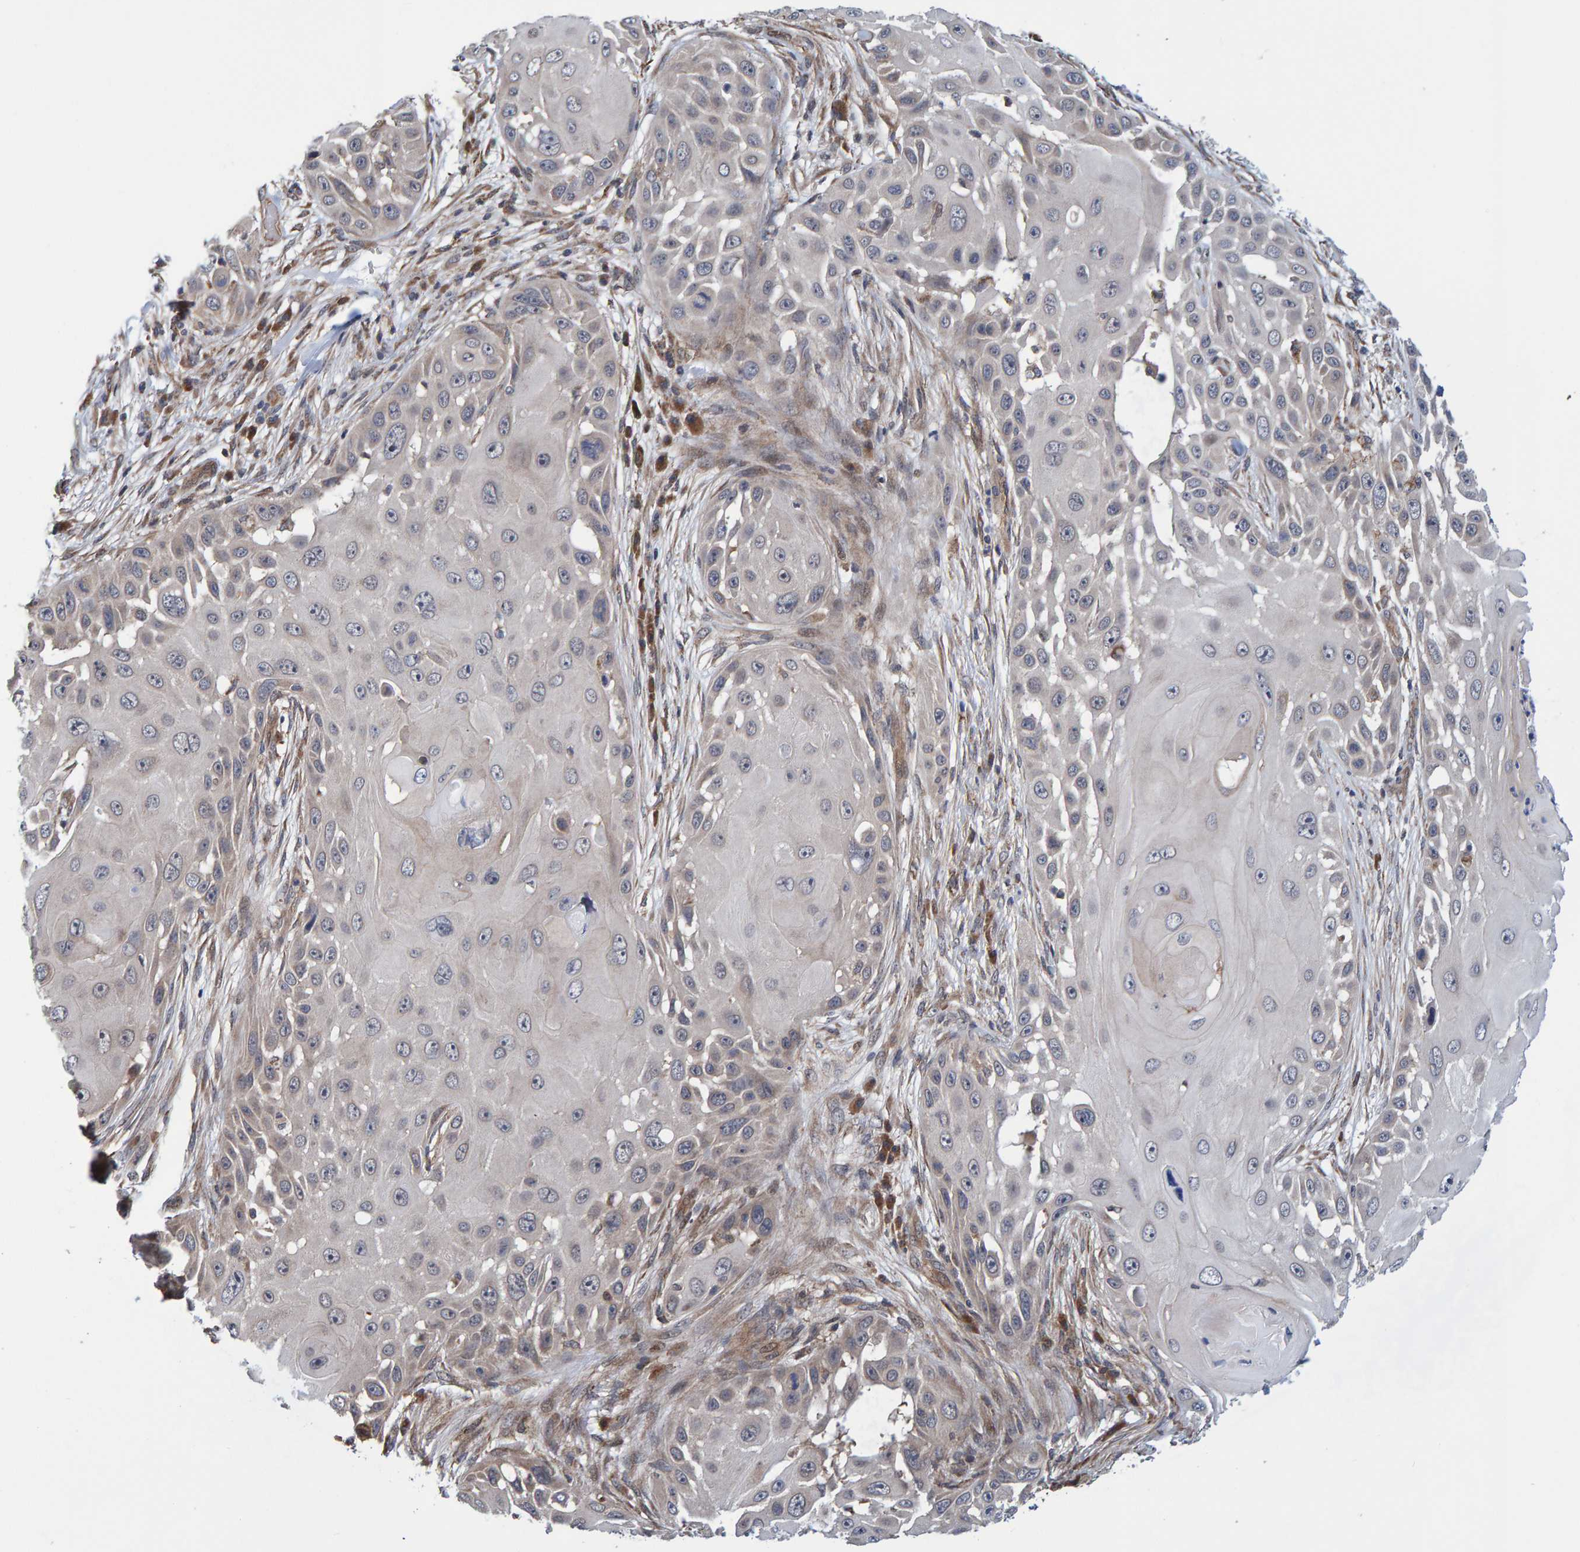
{"staining": {"intensity": "weak", "quantity": "<25%", "location": "cytoplasmic/membranous"}, "tissue": "skin cancer", "cell_type": "Tumor cells", "image_type": "cancer", "snomed": [{"axis": "morphology", "description": "Squamous cell carcinoma, NOS"}, {"axis": "topography", "description": "Skin"}], "caption": "DAB (3,3'-diaminobenzidine) immunohistochemical staining of human skin cancer displays no significant expression in tumor cells.", "gene": "SCRN2", "patient": {"sex": "female", "age": 44}}